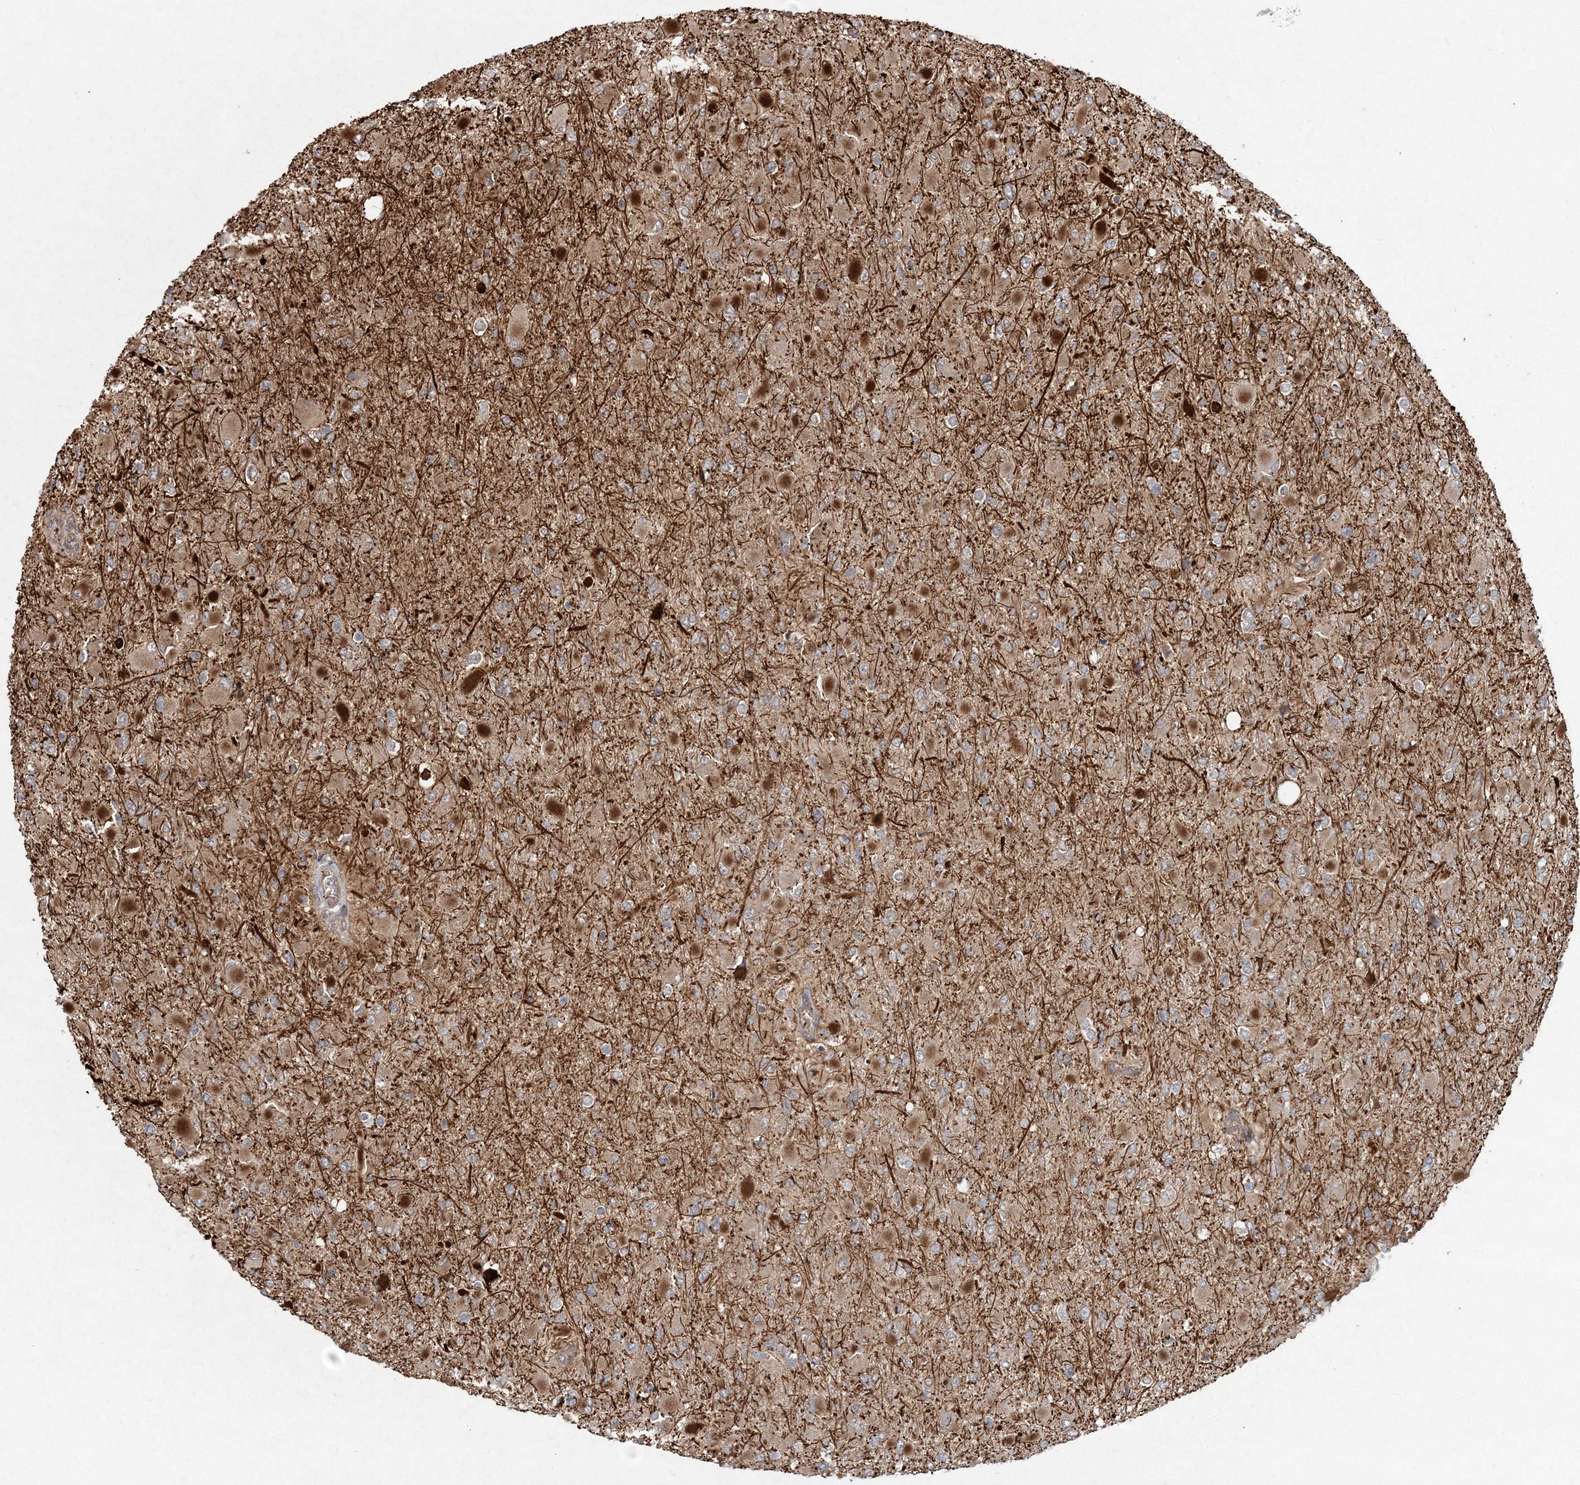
{"staining": {"intensity": "negative", "quantity": "none", "location": "none"}, "tissue": "glioma", "cell_type": "Tumor cells", "image_type": "cancer", "snomed": [{"axis": "morphology", "description": "Glioma, malignant, High grade"}, {"axis": "topography", "description": "Cerebral cortex"}], "caption": "Immunohistochemical staining of malignant glioma (high-grade) shows no significant expression in tumor cells.", "gene": "SPRY1", "patient": {"sex": "female", "age": 36}}